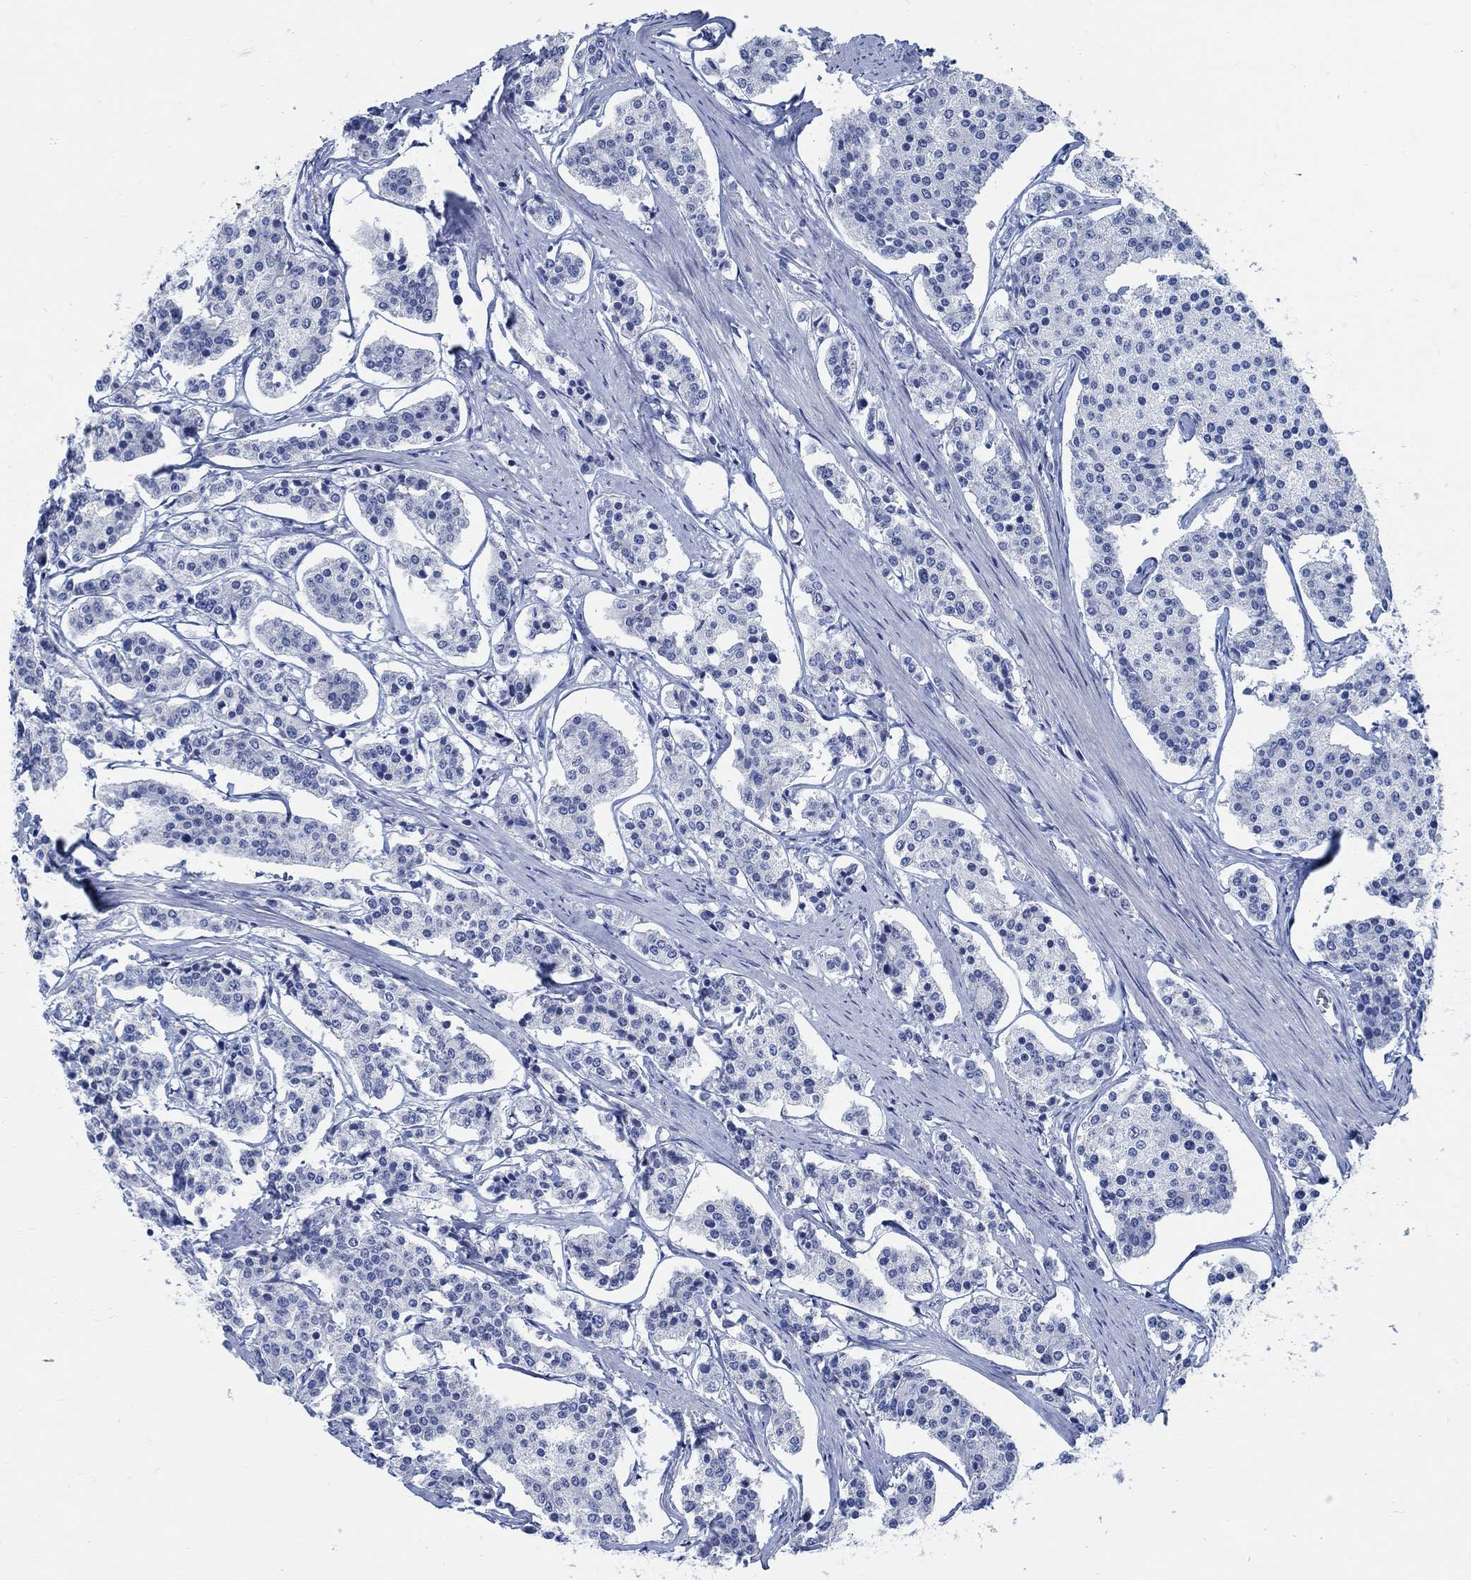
{"staining": {"intensity": "negative", "quantity": "none", "location": "none"}, "tissue": "carcinoid", "cell_type": "Tumor cells", "image_type": "cancer", "snomed": [{"axis": "morphology", "description": "Carcinoid, malignant, NOS"}, {"axis": "topography", "description": "Small intestine"}], "caption": "A histopathology image of malignant carcinoid stained for a protein shows no brown staining in tumor cells.", "gene": "CAMK2N1", "patient": {"sex": "female", "age": 65}}